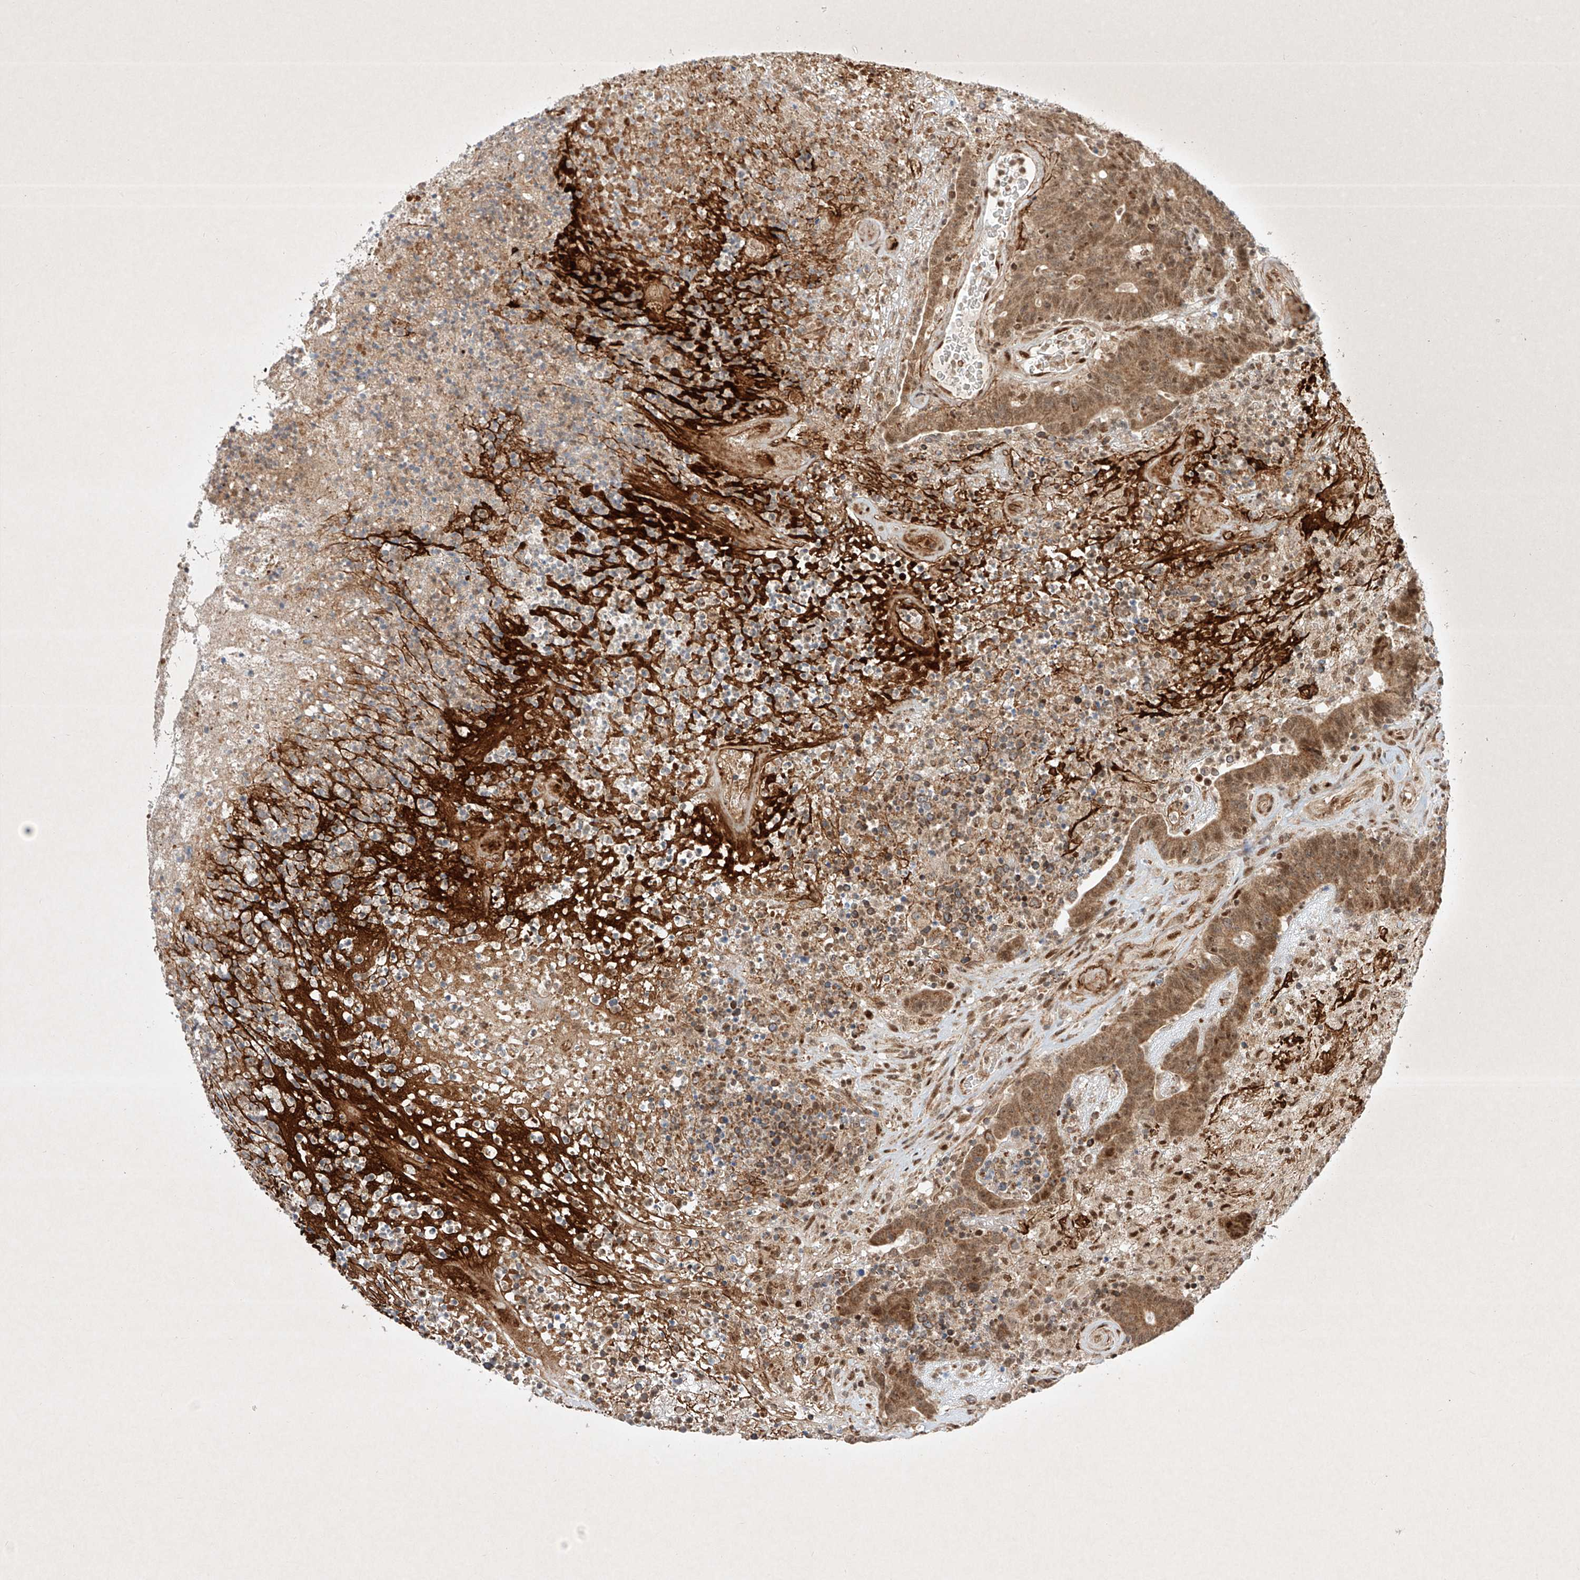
{"staining": {"intensity": "moderate", "quantity": ">75%", "location": "cytoplasmic/membranous,nuclear"}, "tissue": "colorectal cancer", "cell_type": "Tumor cells", "image_type": "cancer", "snomed": [{"axis": "morphology", "description": "Normal tissue, NOS"}, {"axis": "morphology", "description": "Adenocarcinoma, NOS"}, {"axis": "topography", "description": "Colon"}], "caption": "A histopathology image showing moderate cytoplasmic/membranous and nuclear staining in about >75% of tumor cells in adenocarcinoma (colorectal), as visualized by brown immunohistochemical staining.", "gene": "EPG5", "patient": {"sex": "female", "age": 75}}